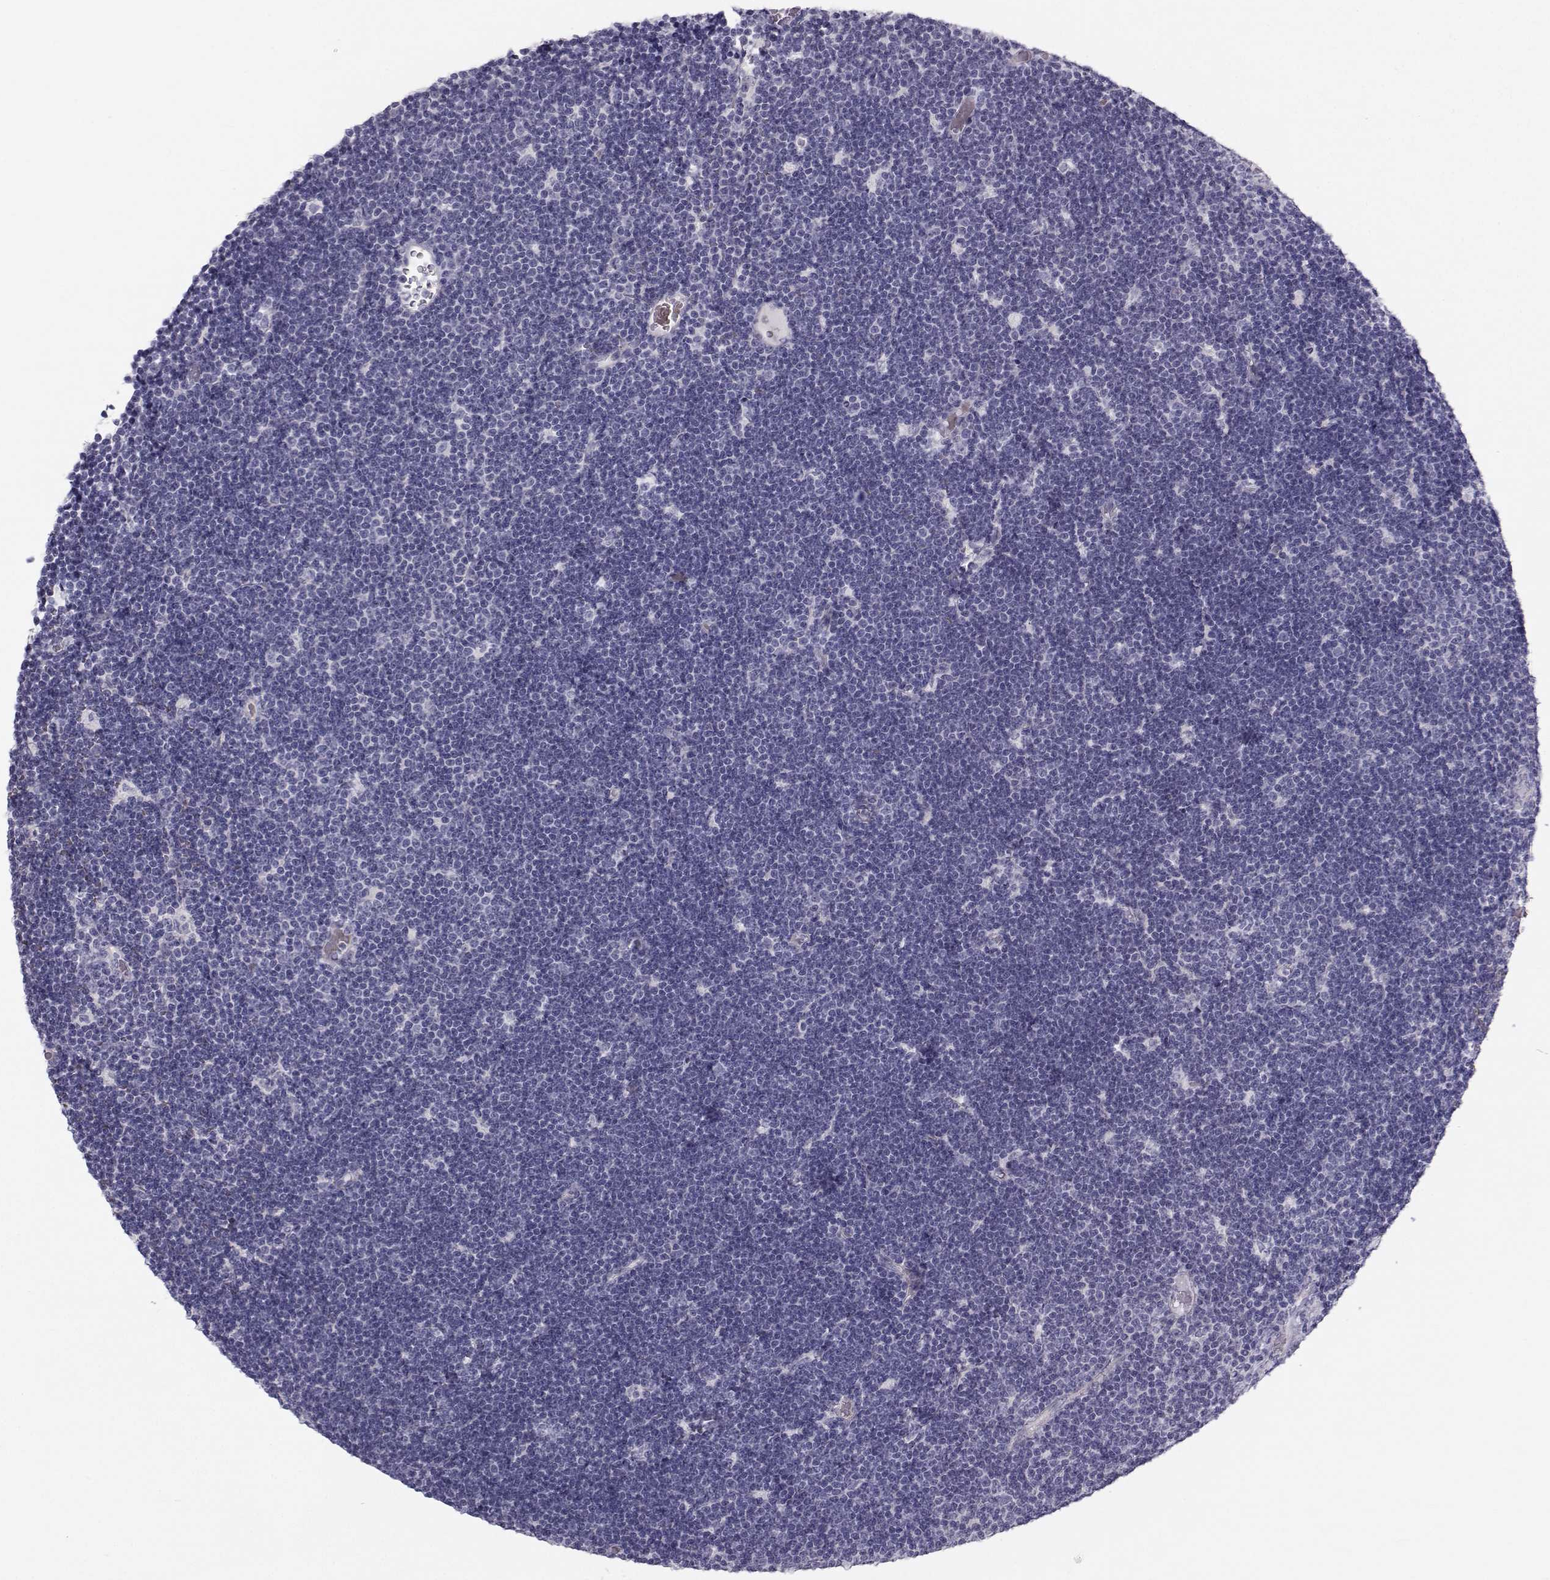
{"staining": {"intensity": "negative", "quantity": "none", "location": "none"}, "tissue": "lymphoma", "cell_type": "Tumor cells", "image_type": "cancer", "snomed": [{"axis": "morphology", "description": "Malignant lymphoma, non-Hodgkin's type, Low grade"}, {"axis": "topography", "description": "Brain"}], "caption": "Immunohistochemical staining of low-grade malignant lymphoma, non-Hodgkin's type exhibits no significant expression in tumor cells.", "gene": "GARIN3", "patient": {"sex": "female", "age": 66}}